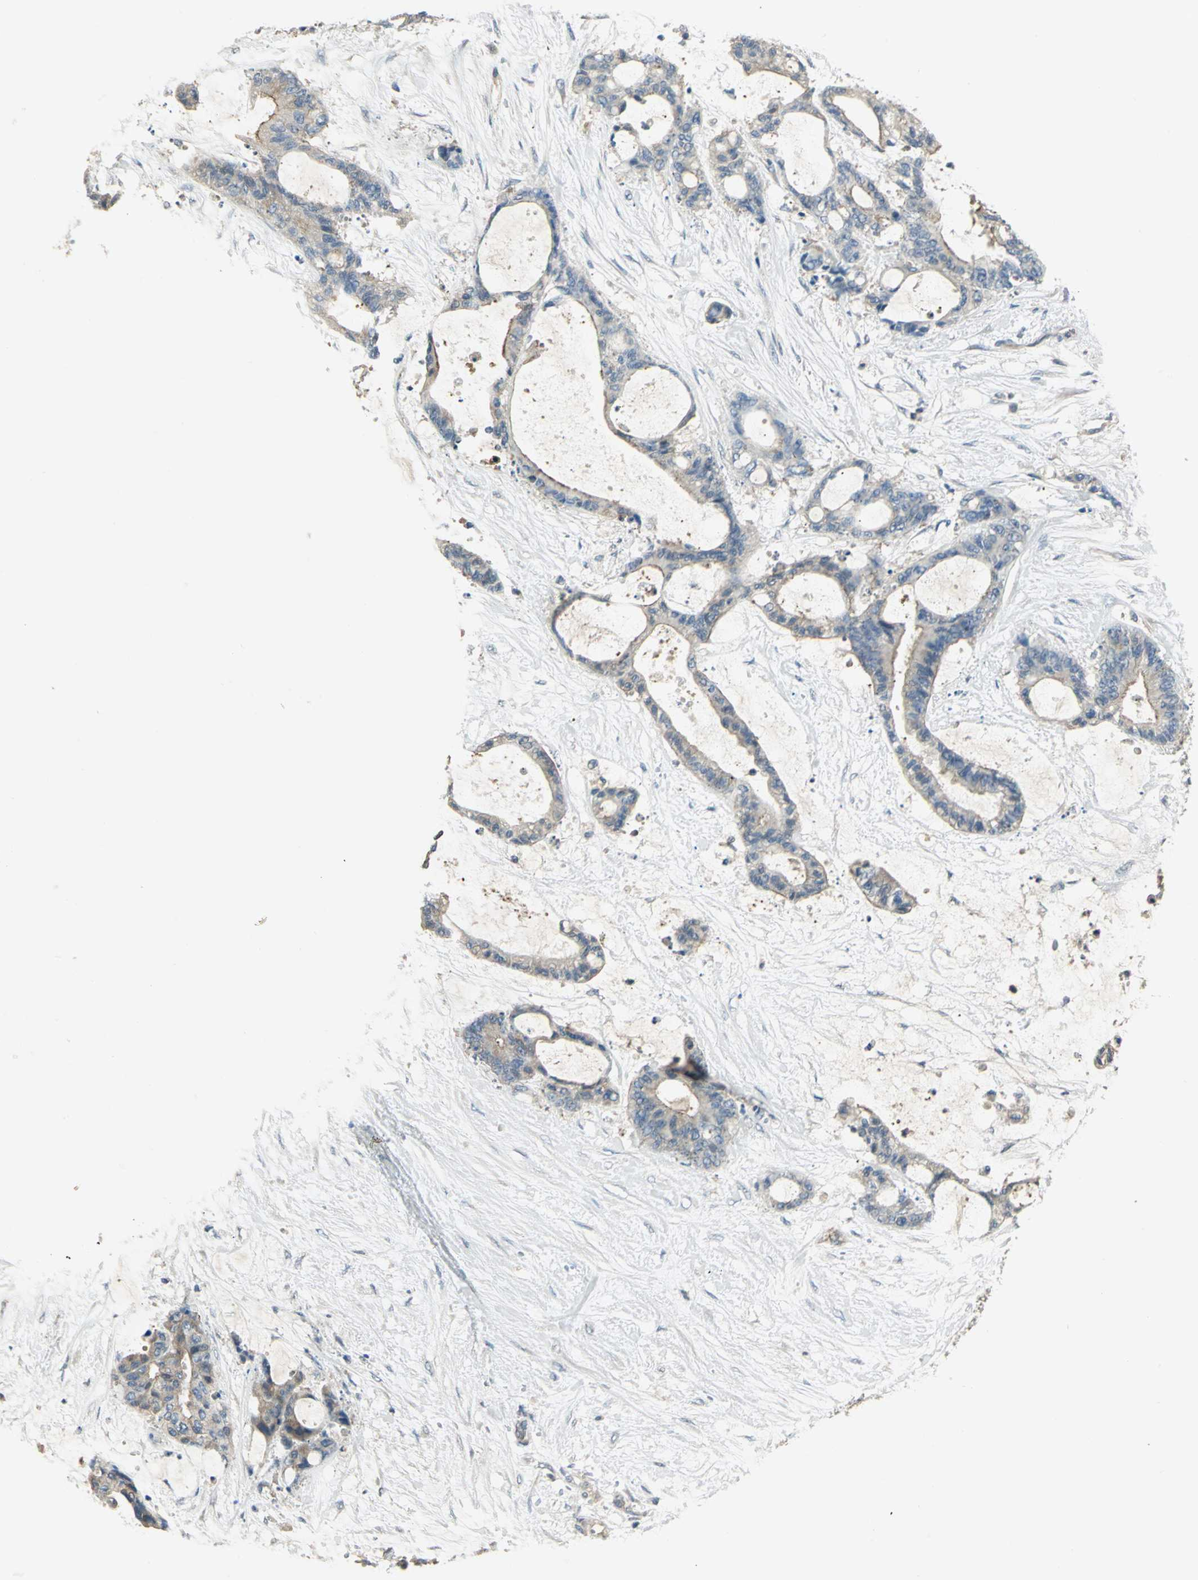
{"staining": {"intensity": "weak", "quantity": "25%-75%", "location": "cytoplasmic/membranous"}, "tissue": "liver cancer", "cell_type": "Tumor cells", "image_type": "cancer", "snomed": [{"axis": "morphology", "description": "Cholangiocarcinoma"}, {"axis": "topography", "description": "Liver"}], "caption": "Immunohistochemical staining of liver cancer reveals low levels of weak cytoplasmic/membranous protein expression in about 25%-75% of tumor cells. (Stains: DAB (3,3'-diaminobenzidine) in brown, nuclei in blue, Microscopy: brightfield microscopy at high magnification).", "gene": "RAPGEF1", "patient": {"sex": "female", "age": 73}}